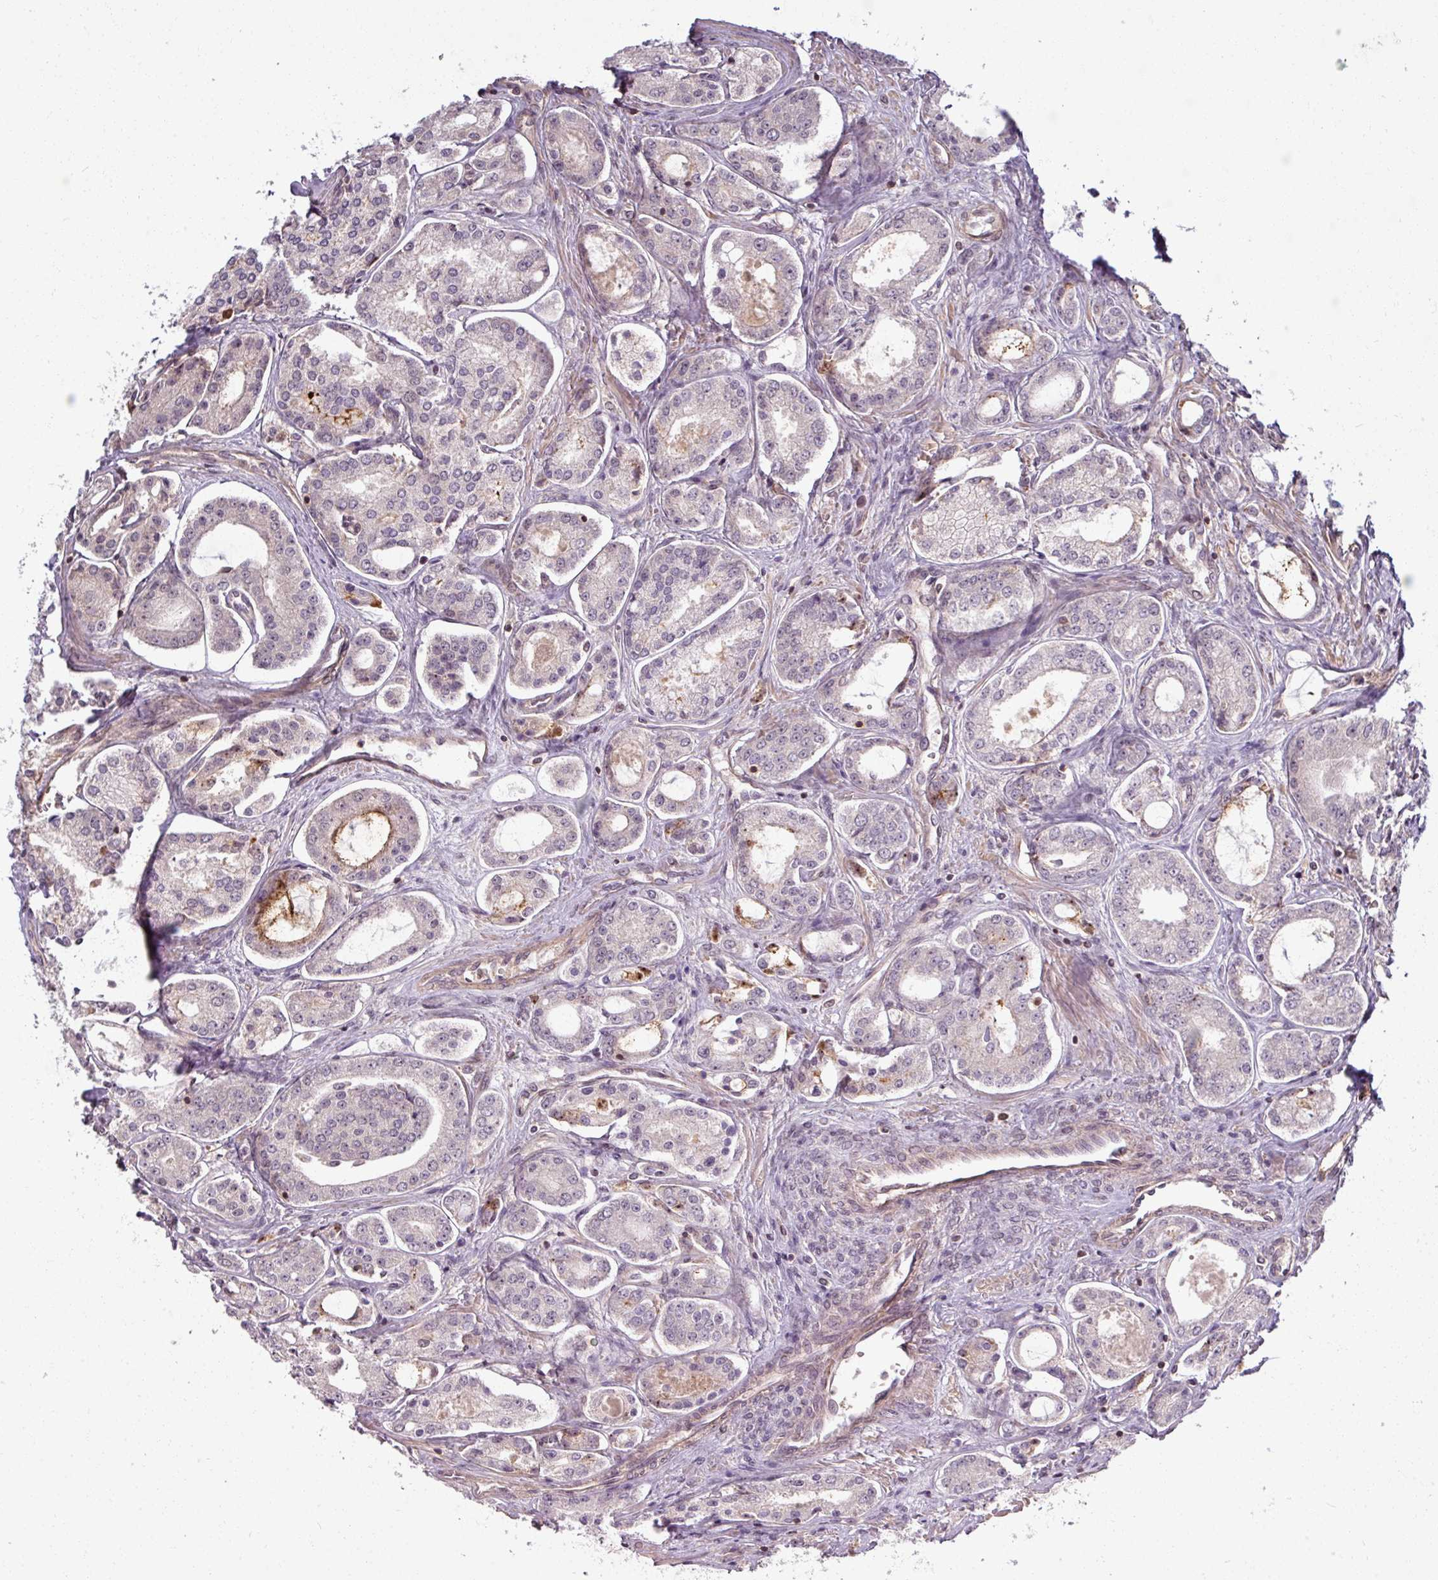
{"staining": {"intensity": "negative", "quantity": "none", "location": "none"}, "tissue": "prostate cancer", "cell_type": "Tumor cells", "image_type": "cancer", "snomed": [{"axis": "morphology", "description": "Adenocarcinoma, Low grade"}, {"axis": "topography", "description": "Prostate"}], "caption": "This micrograph is of low-grade adenocarcinoma (prostate) stained with immunohistochemistry (IHC) to label a protein in brown with the nuclei are counter-stained blue. There is no positivity in tumor cells.", "gene": "TUSC3", "patient": {"sex": "male", "age": 68}}